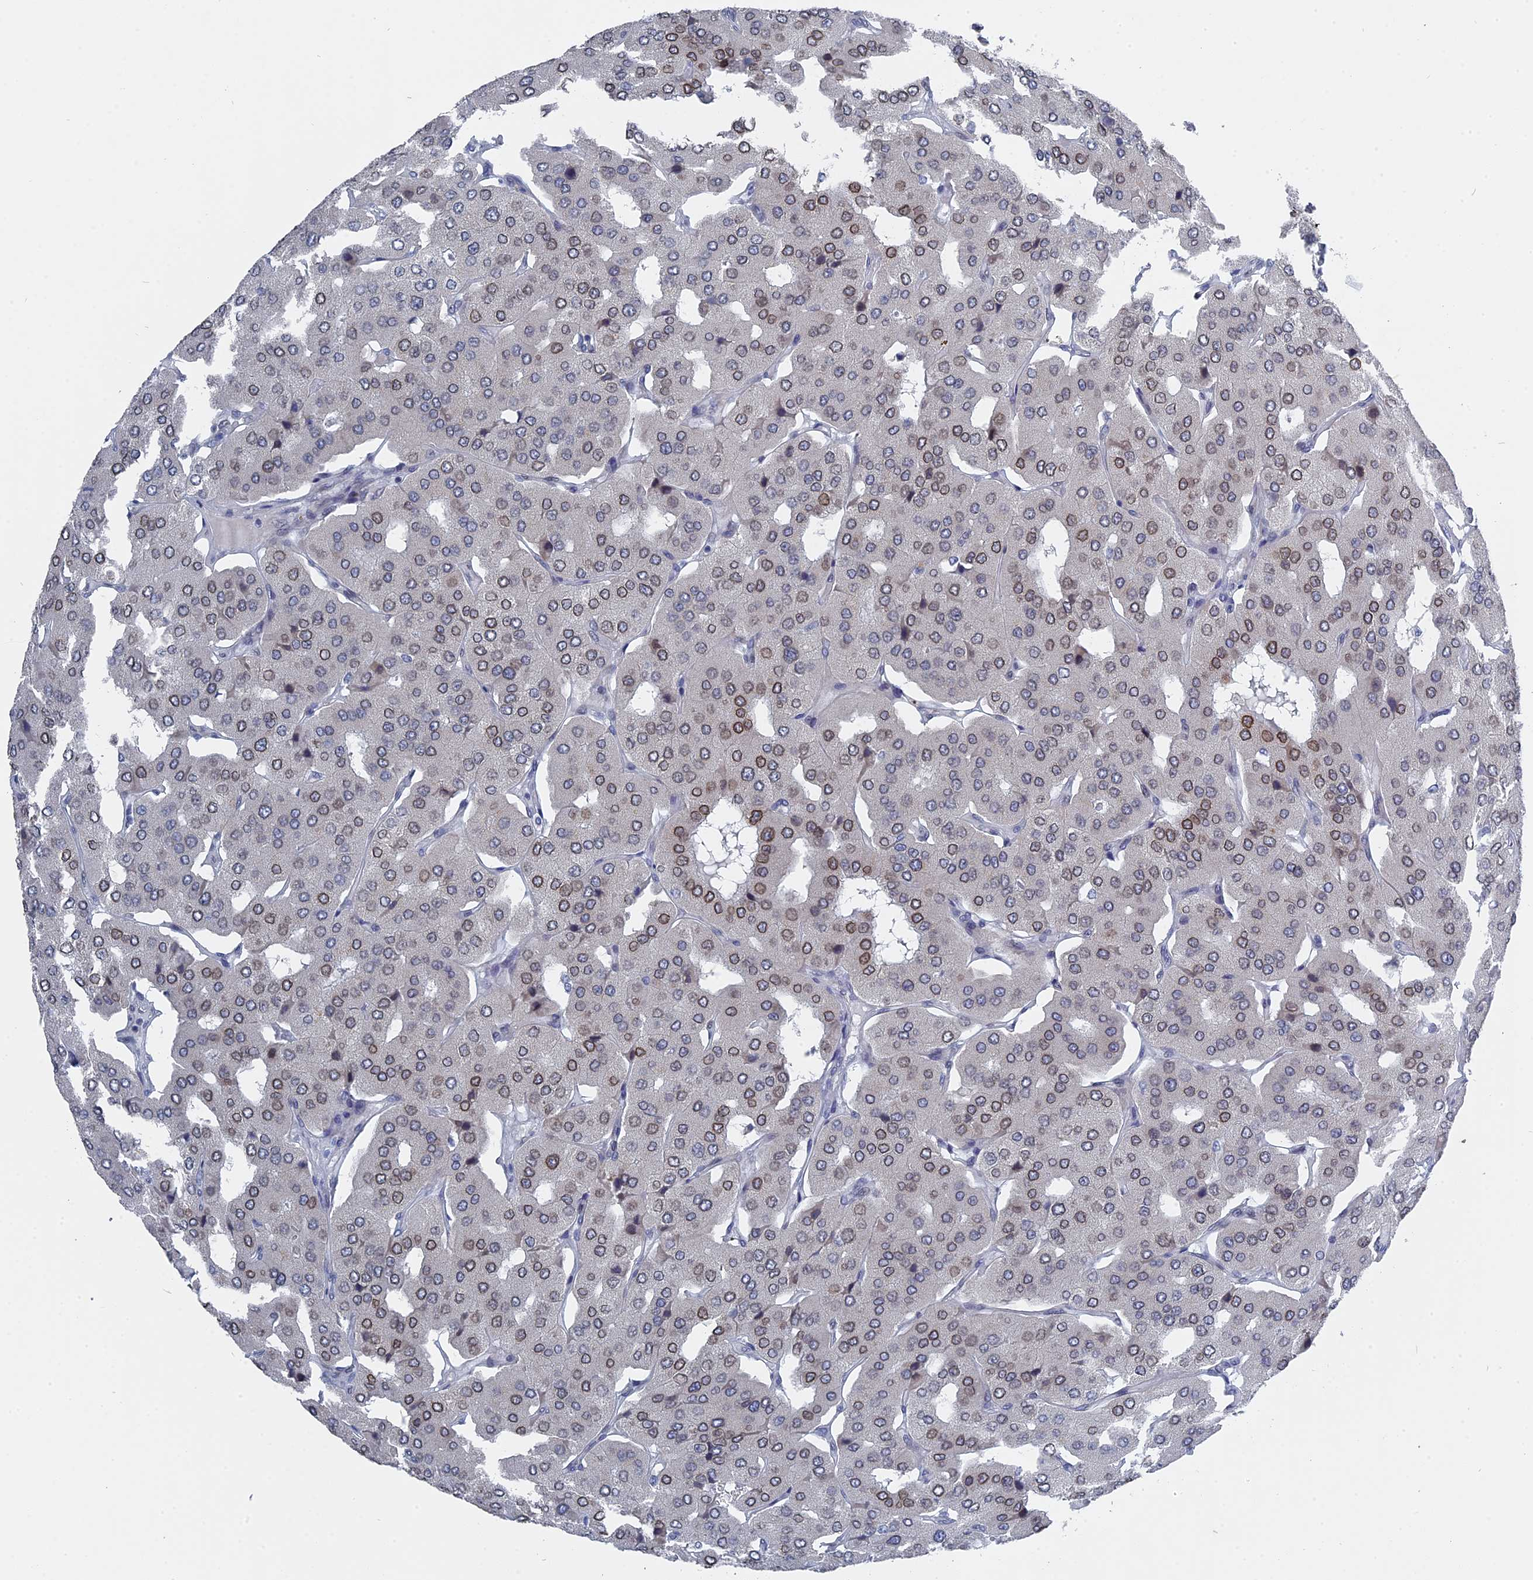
{"staining": {"intensity": "moderate", "quantity": "25%-75%", "location": "nuclear"}, "tissue": "parathyroid gland", "cell_type": "Glandular cells", "image_type": "normal", "snomed": [{"axis": "morphology", "description": "Normal tissue, NOS"}, {"axis": "morphology", "description": "Adenoma, NOS"}, {"axis": "topography", "description": "Parathyroid gland"}], "caption": "This image displays immunohistochemistry staining of benign human parathyroid gland, with medium moderate nuclear positivity in about 25%-75% of glandular cells.", "gene": "MTRF1", "patient": {"sex": "female", "age": 86}}